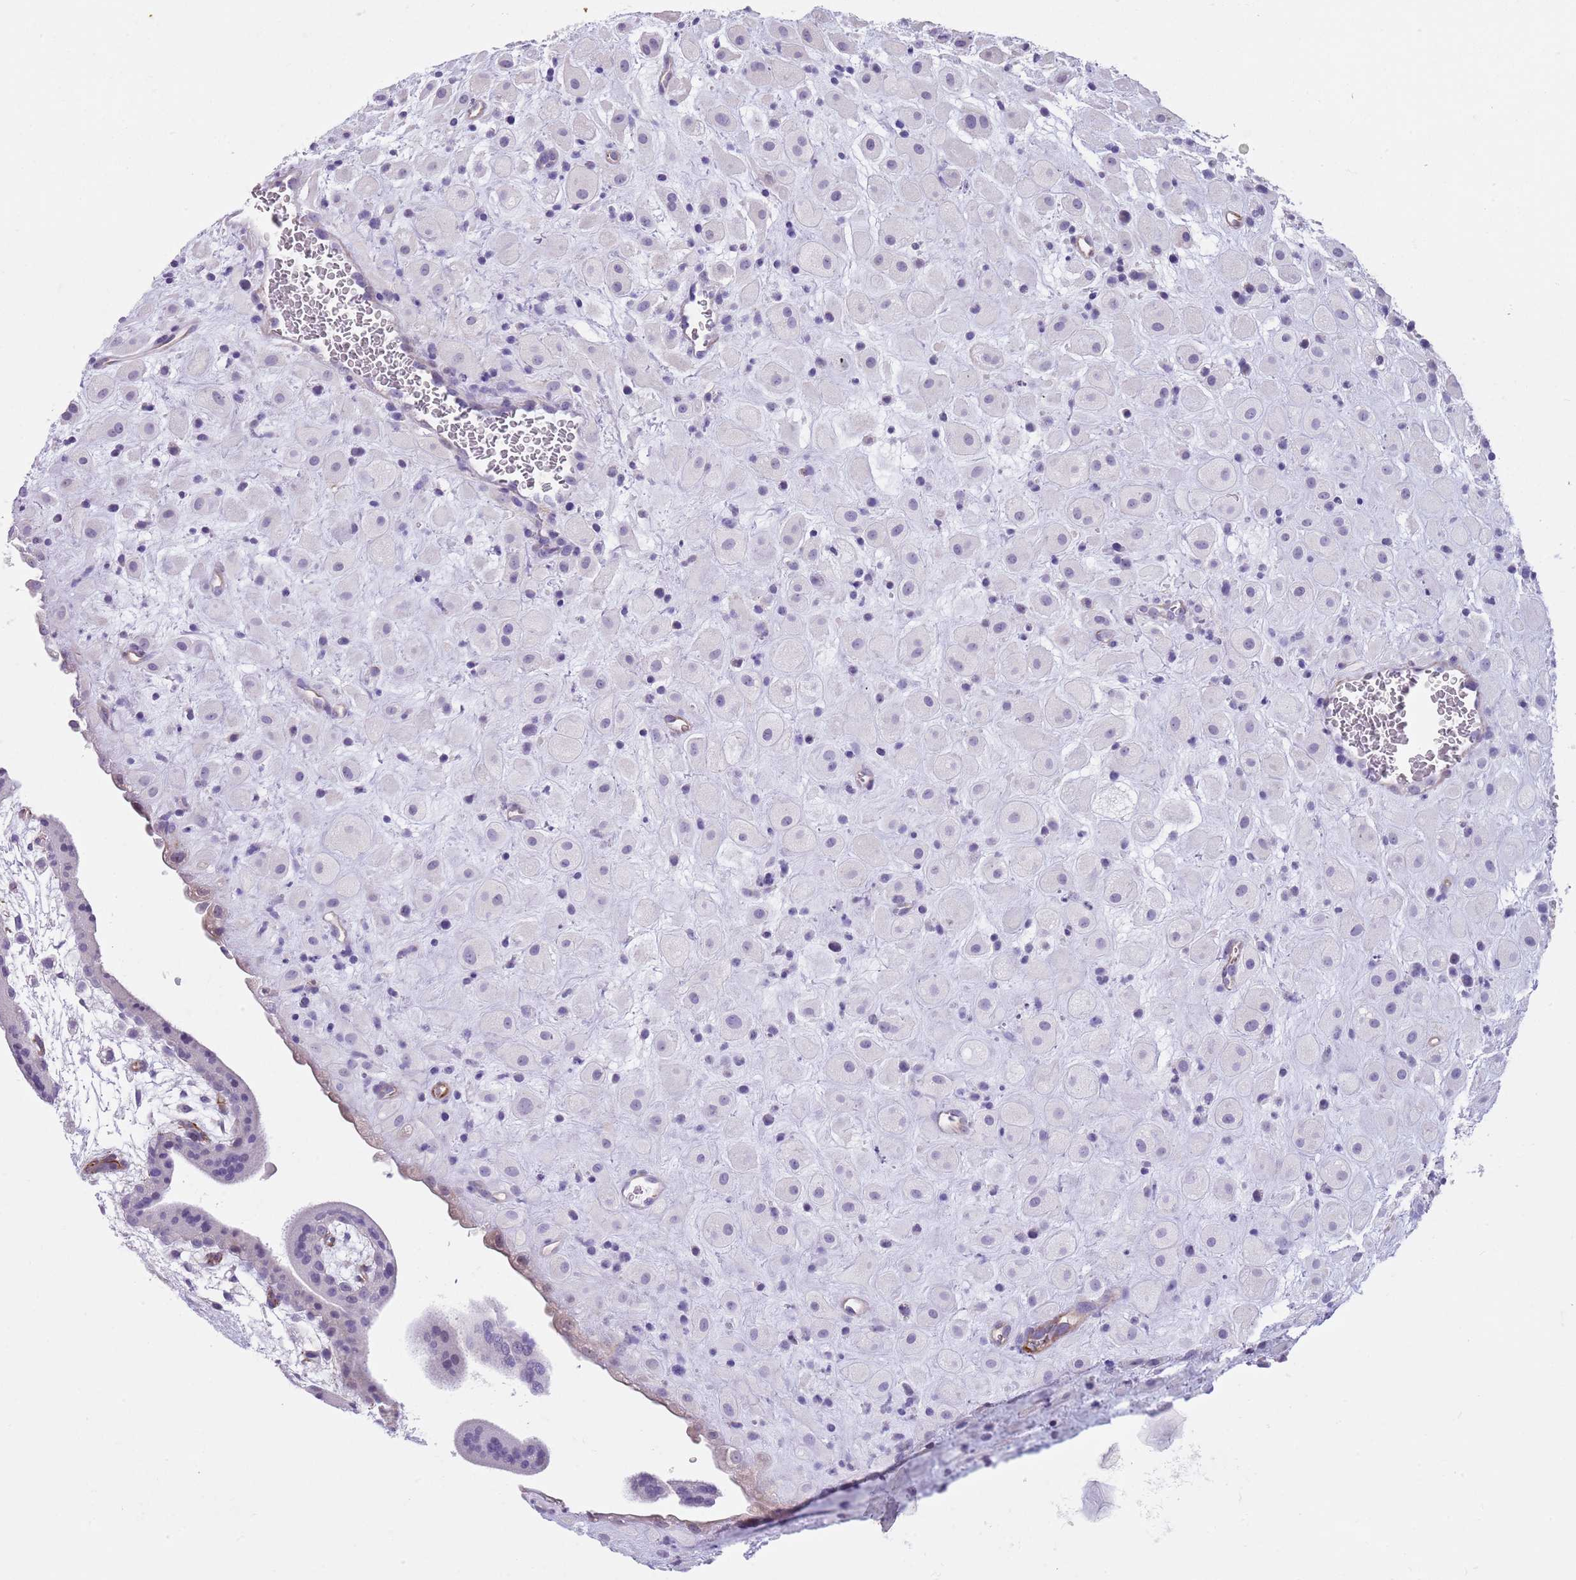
{"staining": {"intensity": "negative", "quantity": "none", "location": "none"}, "tissue": "placenta", "cell_type": "Decidual cells", "image_type": "normal", "snomed": [{"axis": "morphology", "description": "Normal tissue, NOS"}, {"axis": "topography", "description": "Placenta"}], "caption": "This is a micrograph of immunohistochemistry (IHC) staining of benign placenta, which shows no staining in decidual cells.", "gene": "TSGA13", "patient": {"sex": "female", "age": 35}}